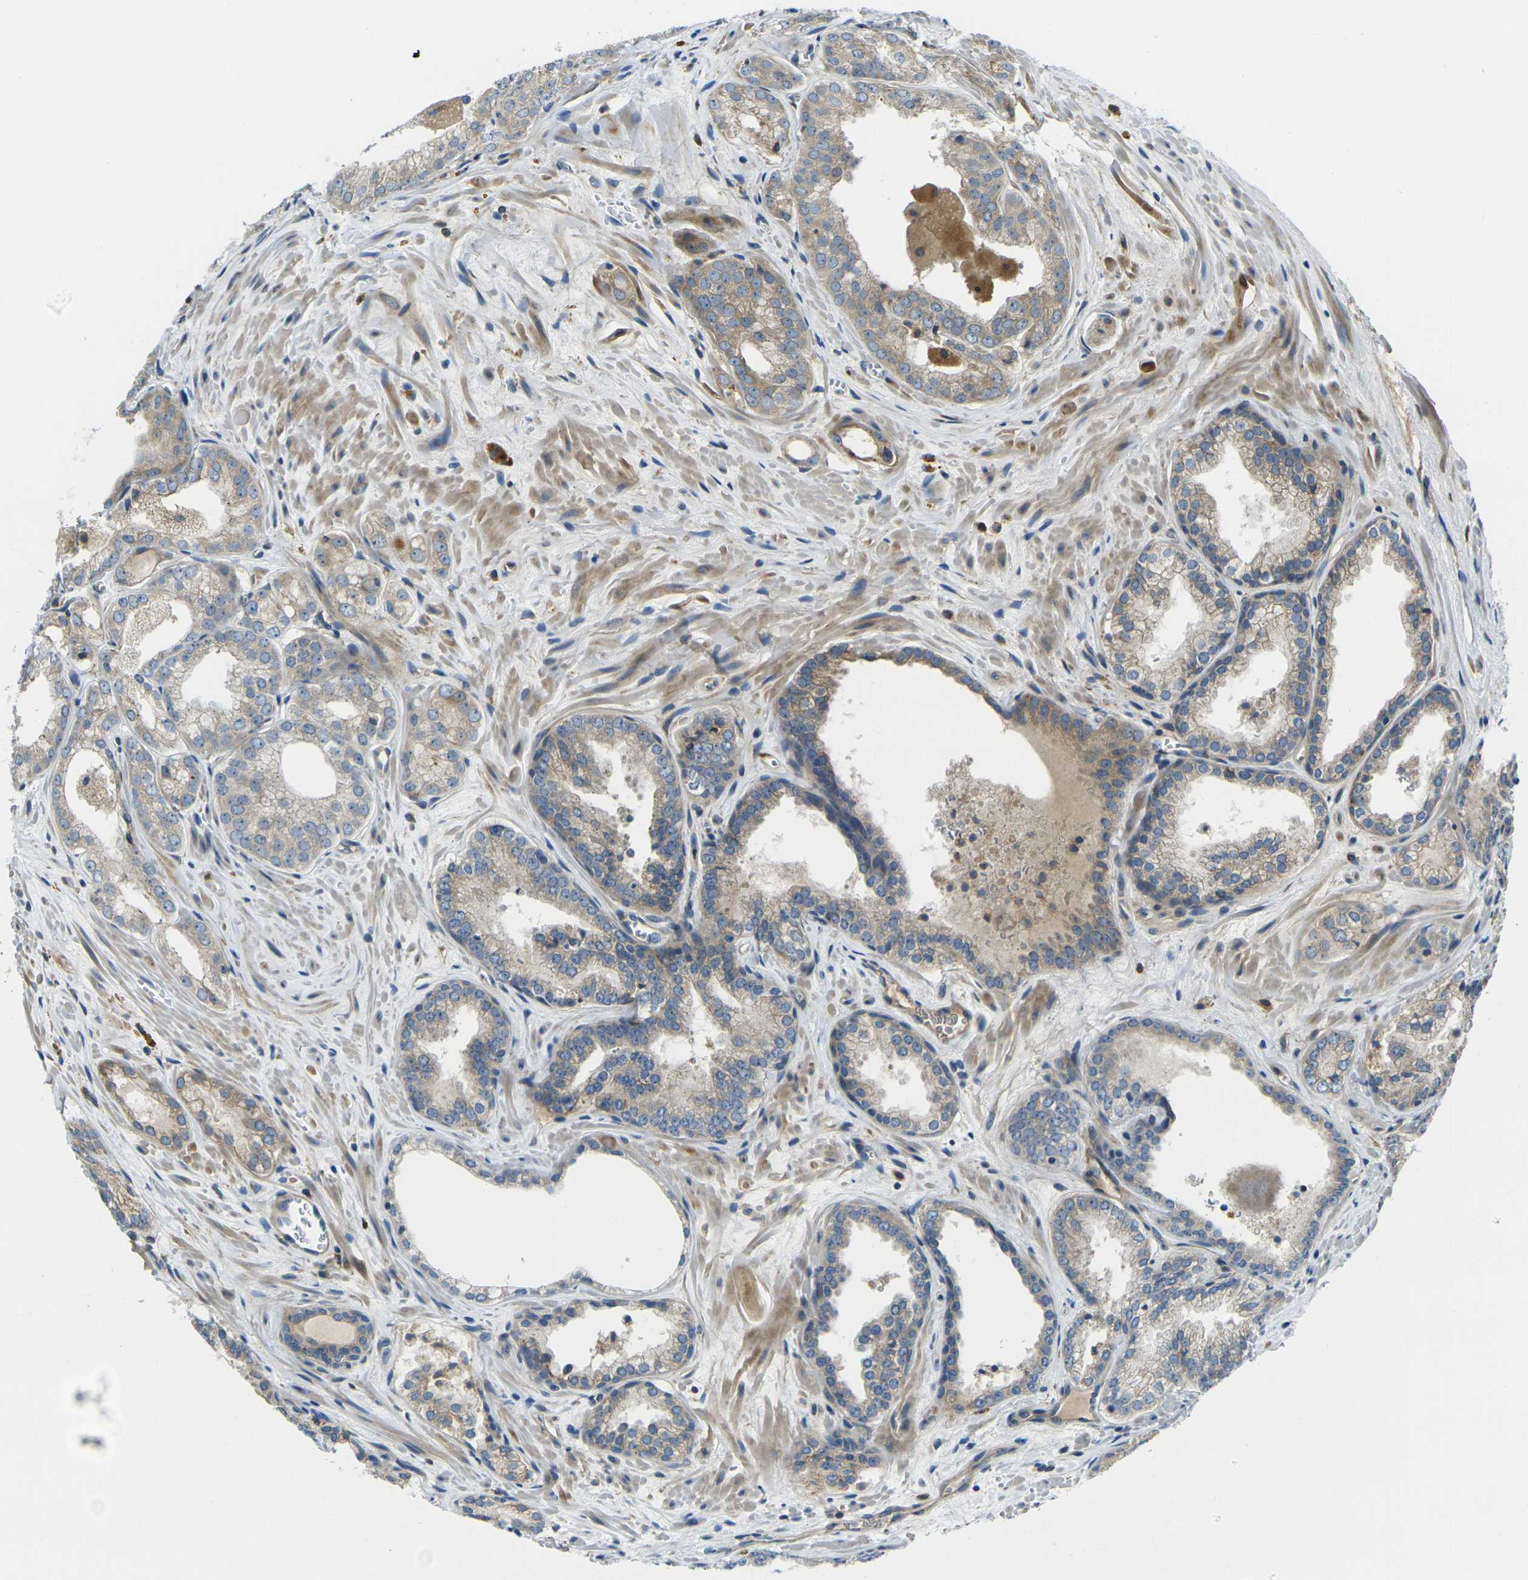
{"staining": {"intensity": "weak", "quantity": "25%-75%", "location": "cytoplasmic/membranous"}, "tissue": "prostate cancer", "cell_type": "Tumor cells", "image_type": "cancer", "snomed": [{"axis": "morphology", "description": "Adenocarcinoma, Low grade"}, {"axis": "topography", "description": "Prostate"}], "caption": "Tumor cells show low levels of weak cytoplasmic/membranous staining in about 25%-75% of cells in human prostate cancer.", "gene": "FZD1", "patient": {"sex": "male", "age": 60}}